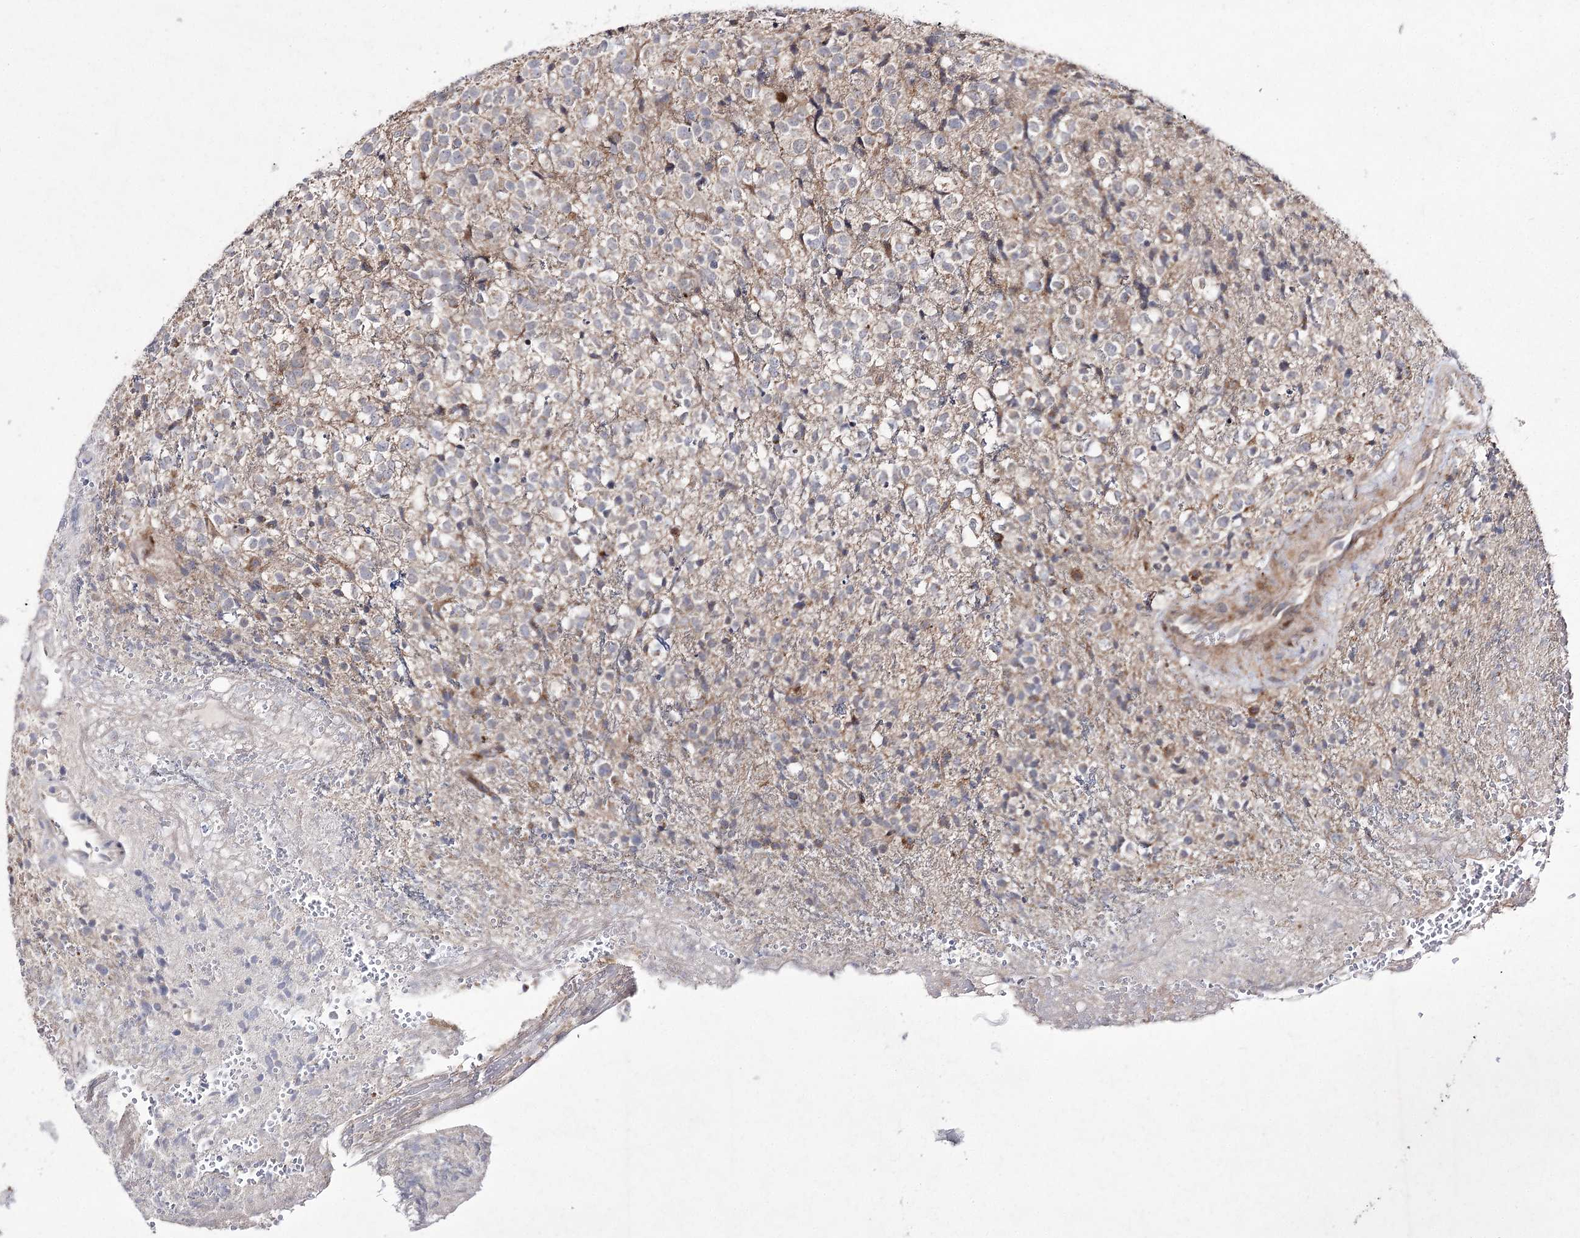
{"staining": {"intensity": "weak", "quantity": "<25%", "location": "cytoplasmic/membranous"}, "tissue": "glioma", "cell_type": "Tumor cells", "image_type": "cancer", "snomed": [{"axis": "morphology", "description": "Glioma, malignant, High grade"}, {"axis": "topography", "description": "Brain"}], "caption": "This is a image of immunohistochemistry staining of malignant high-grade glioma, which shows no expression in tumor cells.", "gene": "FANCL", "patient": {"sex": "male", "age": 56}}